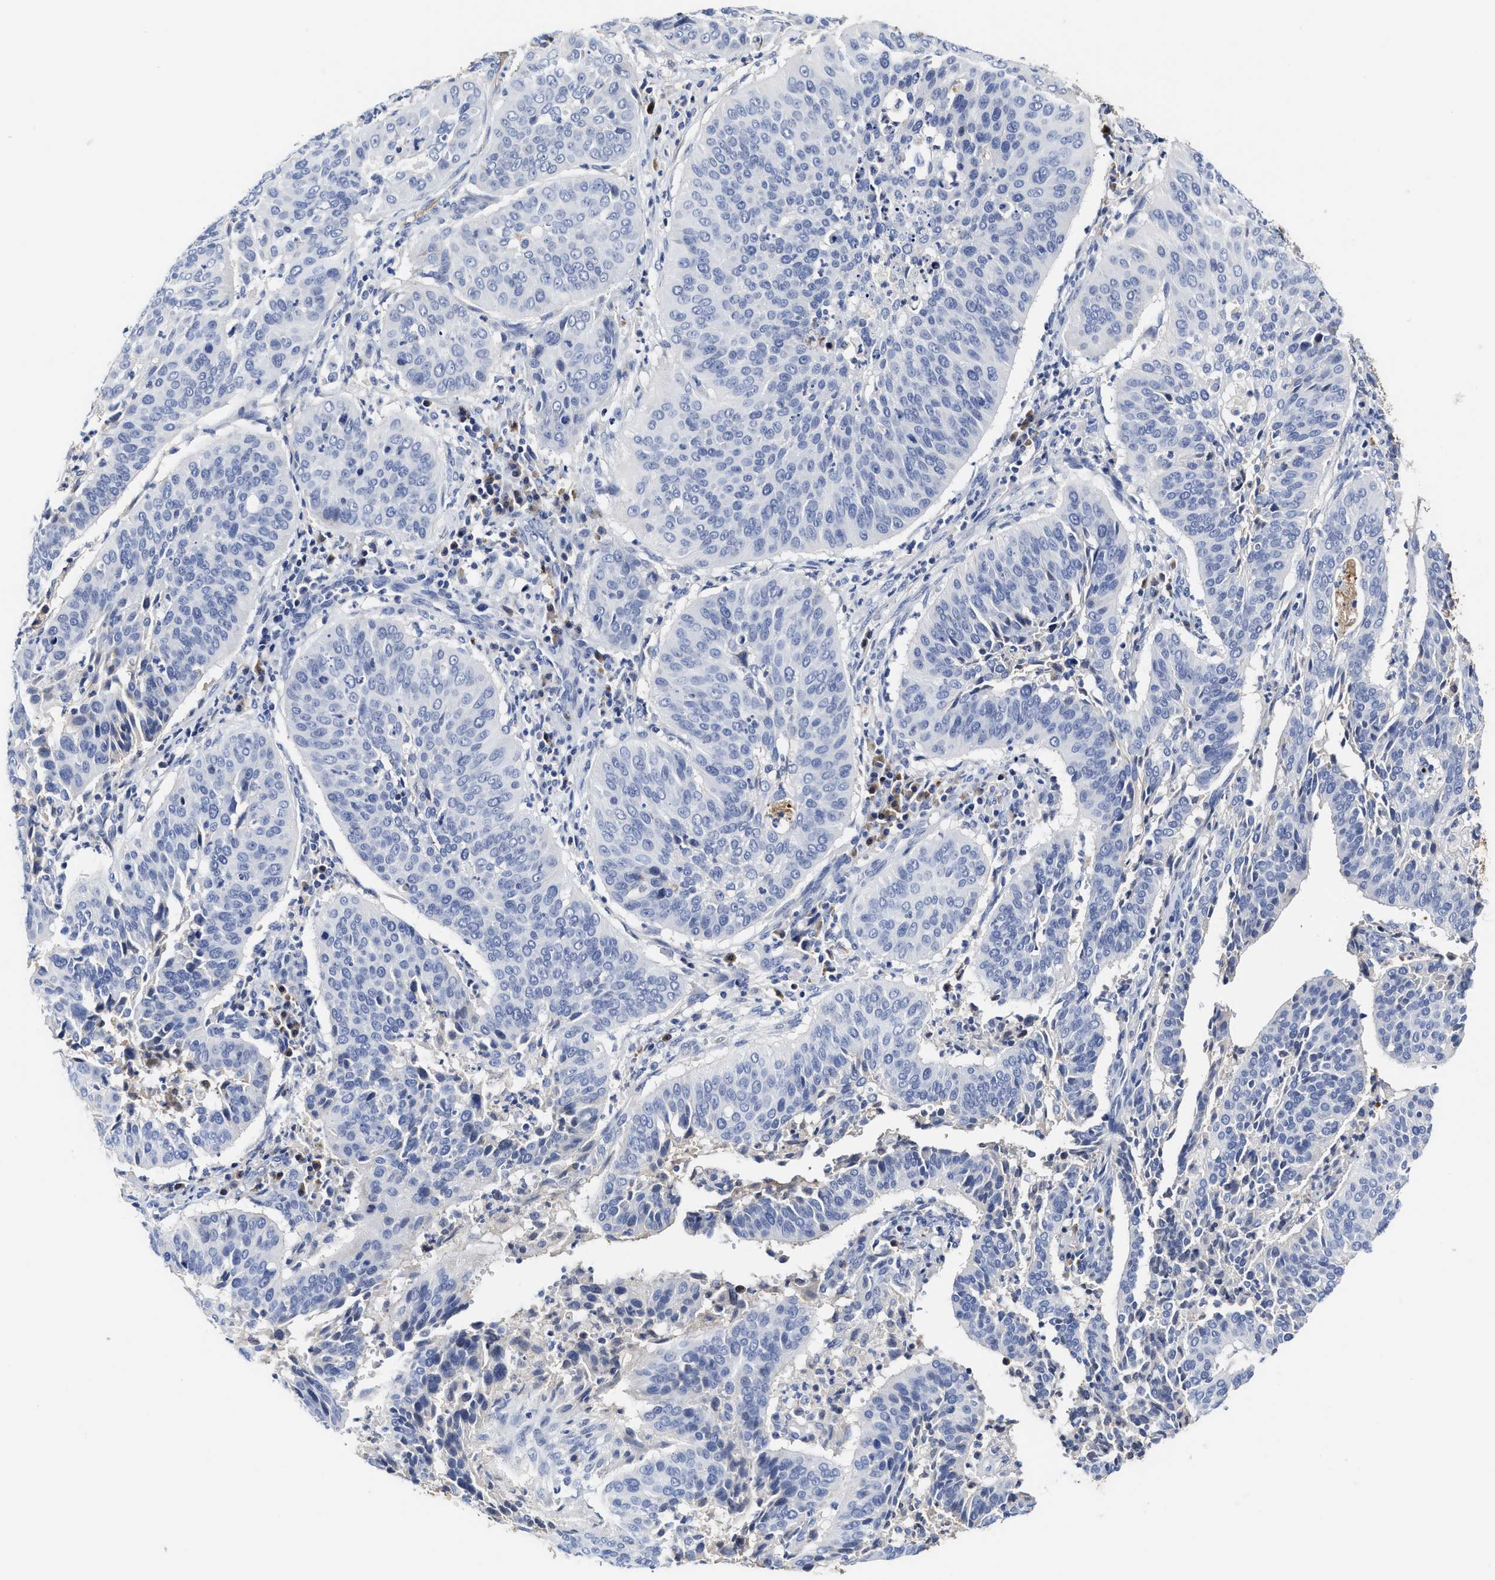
{"staining": {"intensity": "negative", "quantity": "none", "location": "none"}, "tissue": "cervical cancer", "cell_type": "Tumor cells", "image_type": "cancer", "snomed": [{"axis": "morphology", "description": "Normal tissue, NOS"}, {"axis": "morphology", "description": "Squamous cell carcinoma, NOS"}, {"axis": "topography", "description": "Cervix"}], "caption": "Immunohistochemistry photomicrograph of neoplastic tissue: cervical cancer stained with DAB (3,3'-diaminobenzidine) reveals no significant protein positivity in tumor cells.", "gene": "C2", "patient": {"sex": "female", "age": 39}}